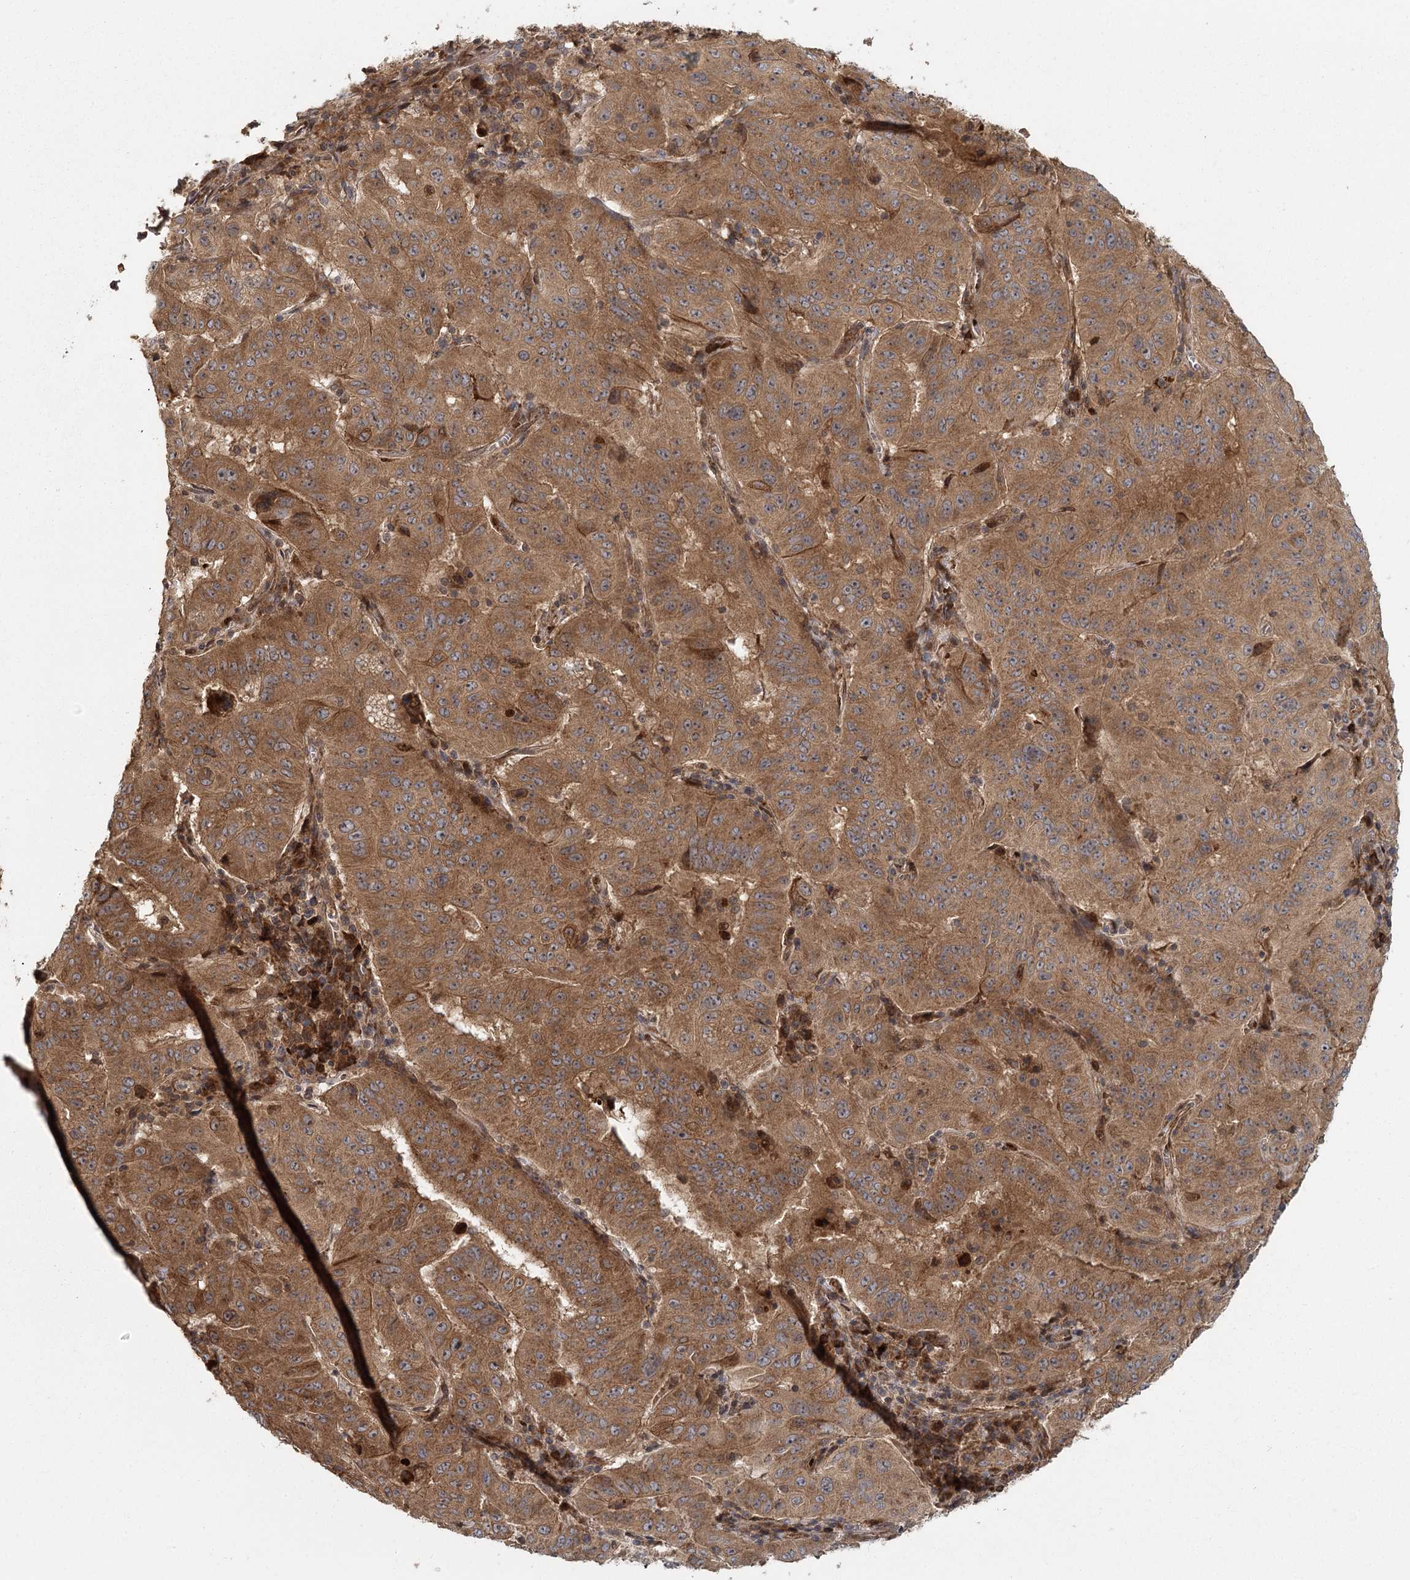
{"staining": {"intensity": "moderate", "quantity": ">75%", "location": "cytoplasmic/membranous"}, "tissue": "pancreatic cancer", "cell_type": "Tumor cells", "image_type": "cancer", "snomed": [{"axis": "morphology", "description": "Adenocarcinoma, NOS"}, {"axis": "topography", "description": "Pancreas"}], "caption": "Immunohistochemistry photomicrograph of pancreatic cancer stained for a protein (brown), which demonstrates medium levels of moderate cytoplasmic/membranous expression in approximately >75% of tumor cells.", "gene": "RAPGEF6", "patient": {"sex": "male", "age": 63}}